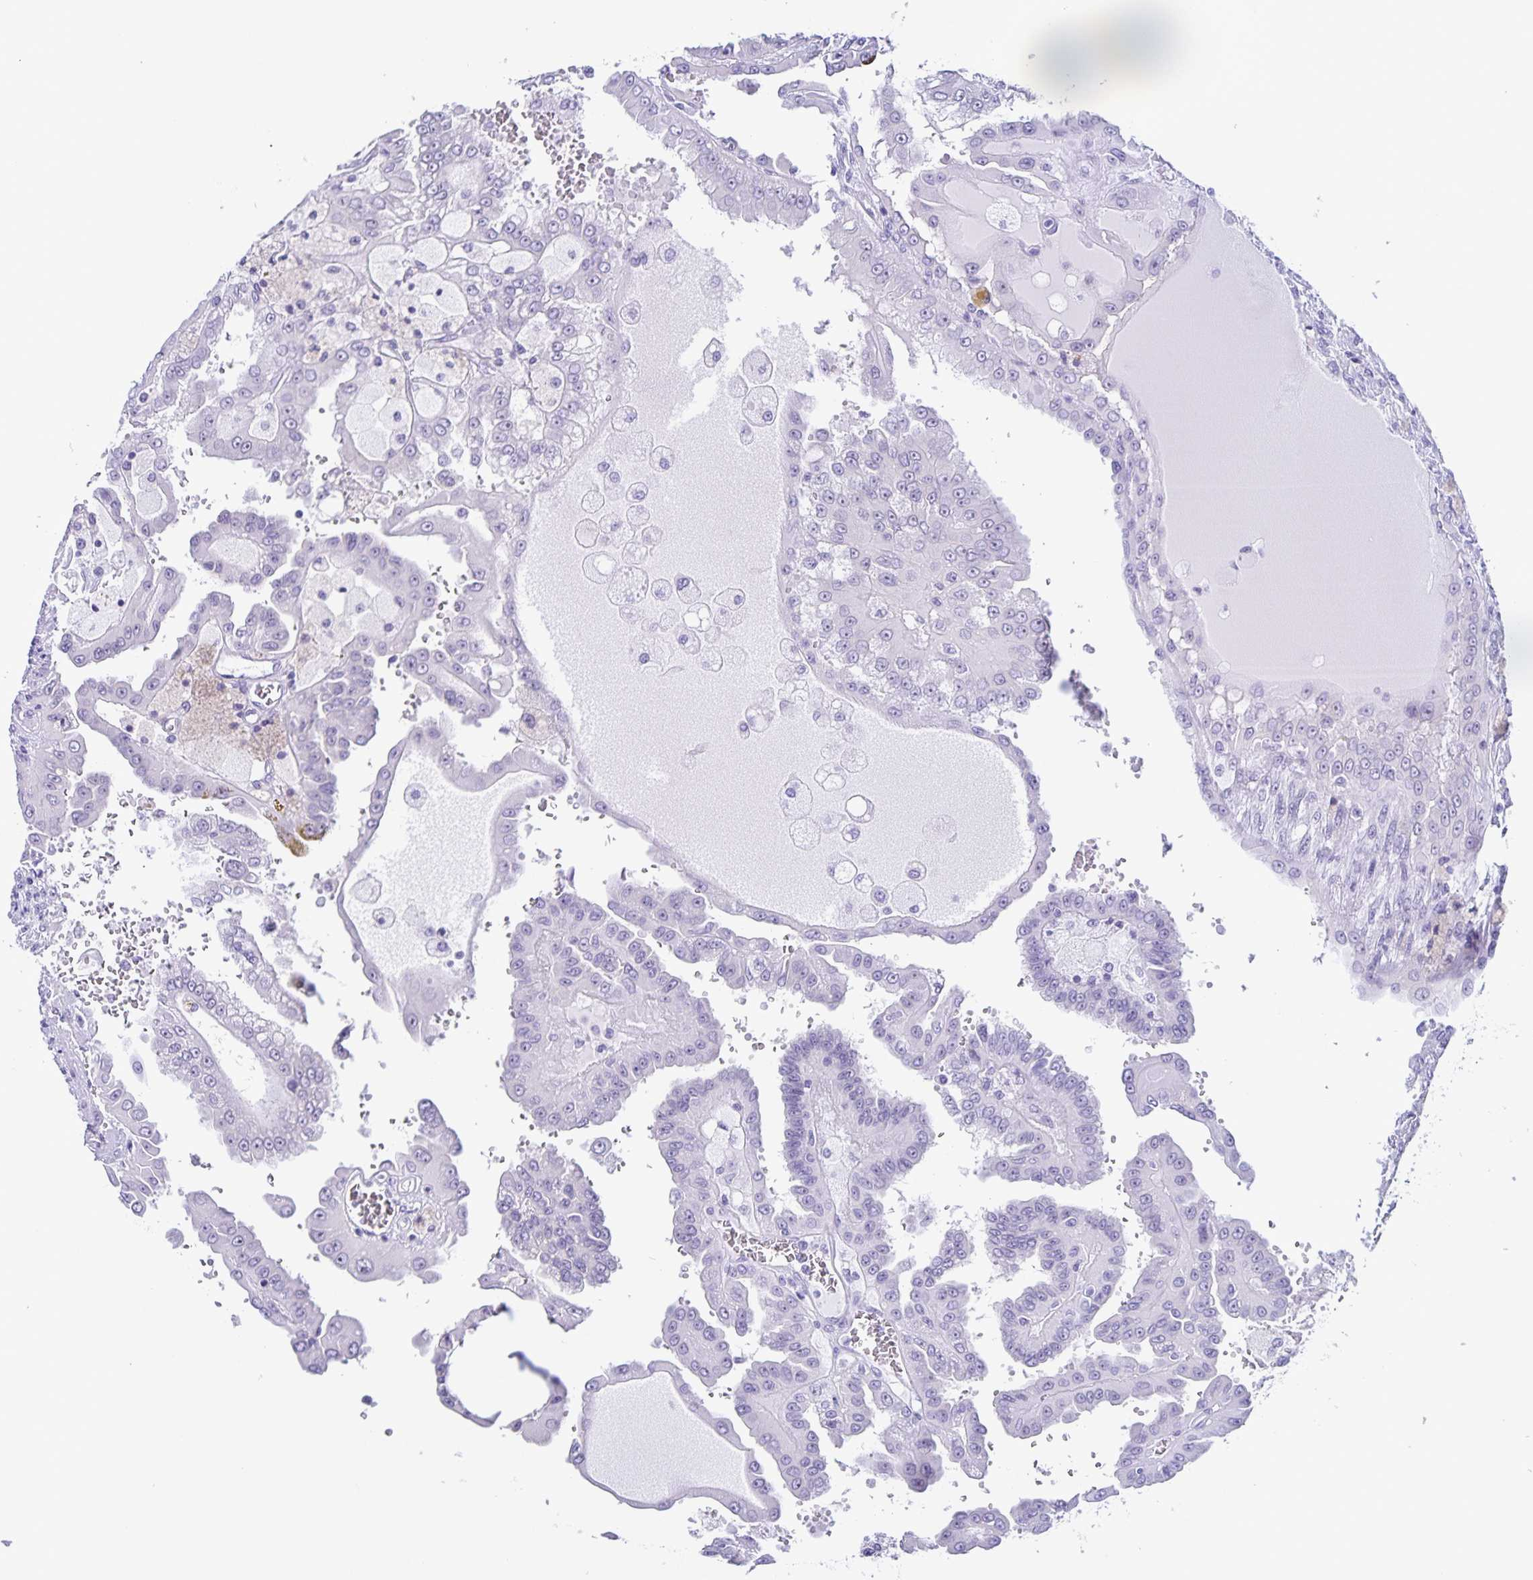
{"staining": {"intensity": "negative", "quantity": "none", "location": "none"}, "tissue": "renal cancer", "cell_type": "Tumor cells", "image_type": "cancer", "snomed": [{"axis": "morphology", "description": "Adenocarcinoma, NOS"}, {"axis": "topography", "description": "Kidney"}], "caption": "High magnification brightfield microscopy of renal cancer (adenocarcinoma) stained with DAB (3,3'-diaminobenzidine) (brown) and counterstained with hematoxylin (blue): tumor cells show no significant positivity.", "gene": "FAM170A", "patient": {"sex": "male", "age": 58}}